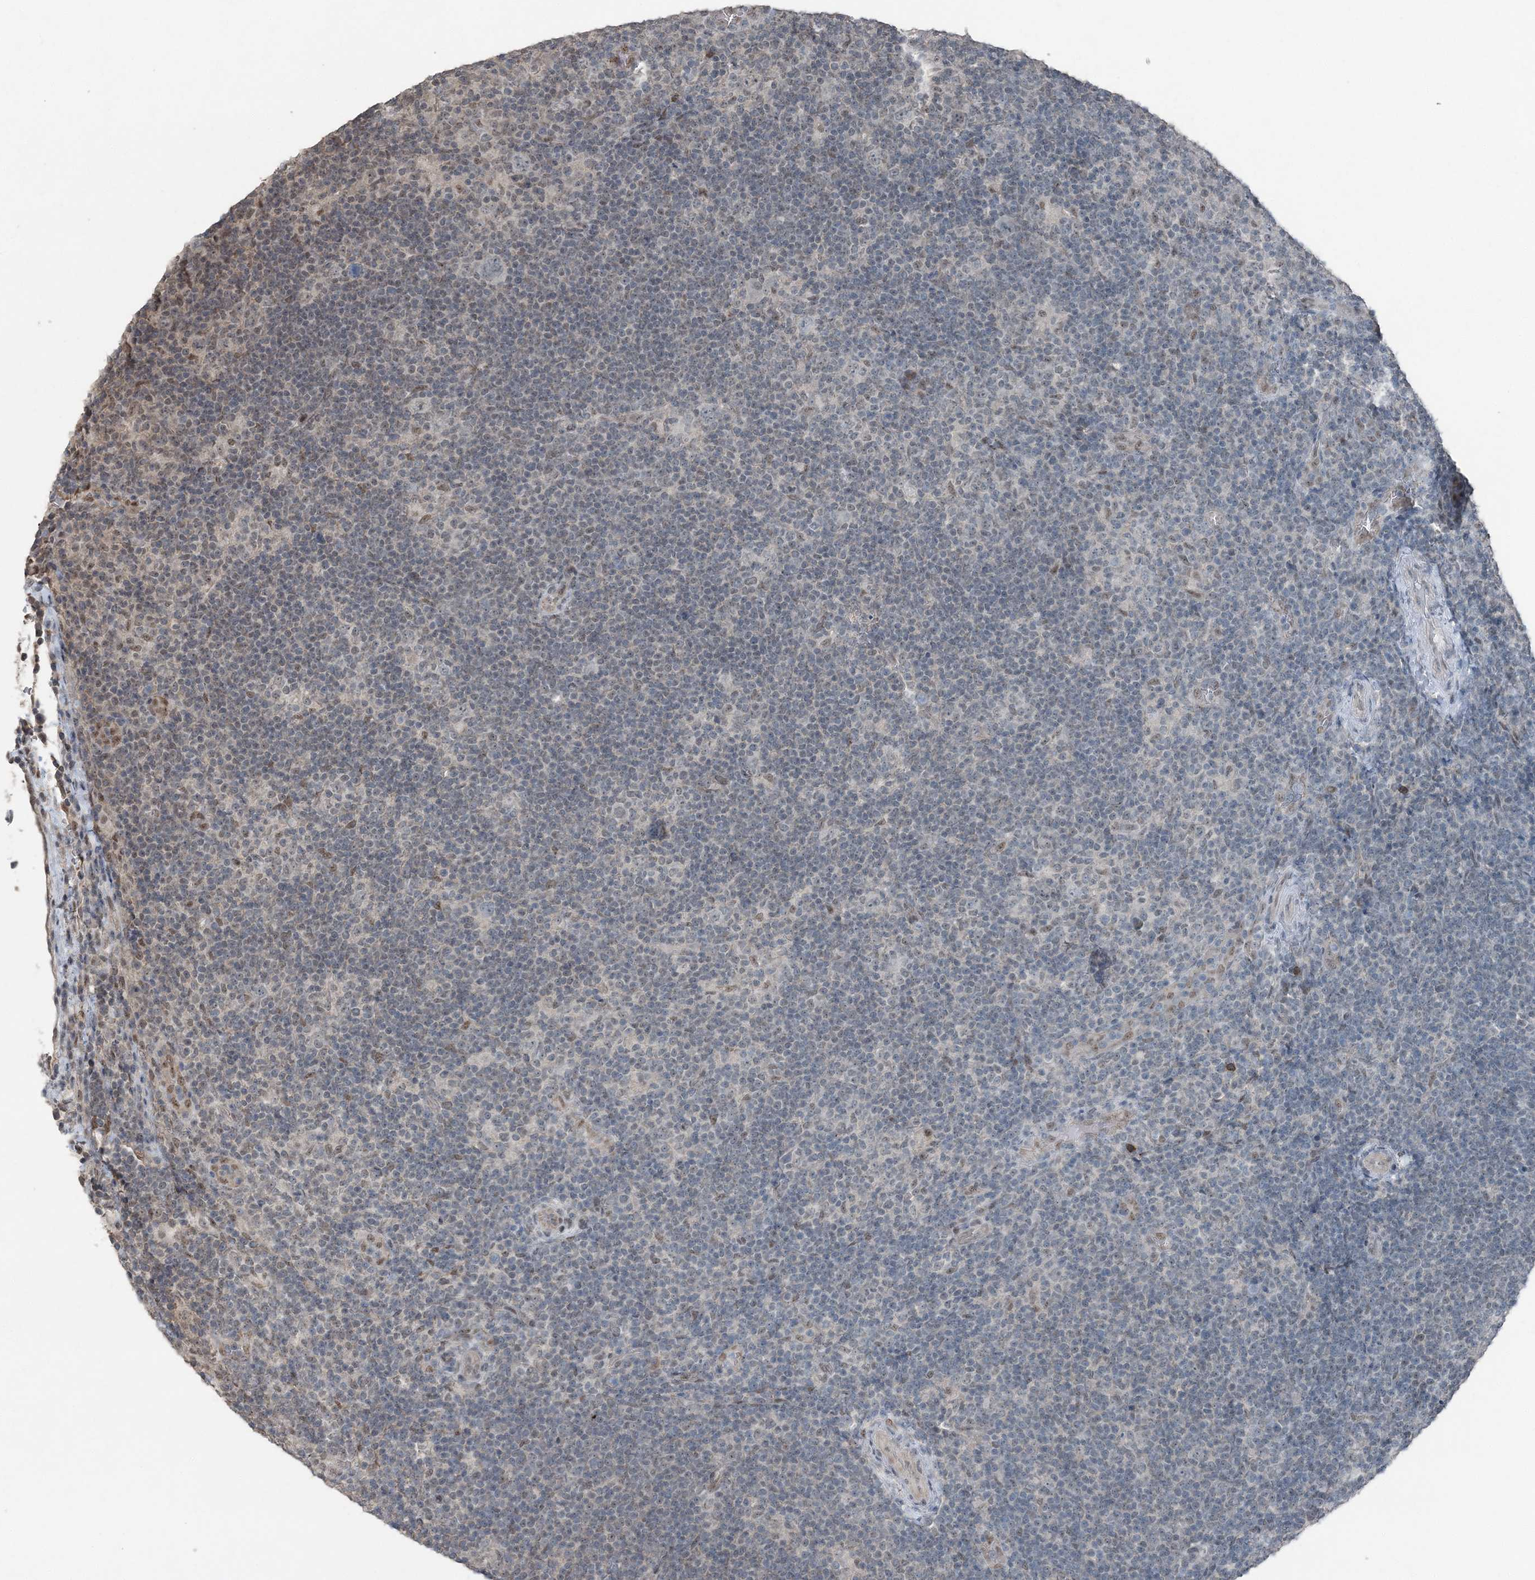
{"staining": {"intensity": "negative", "quantity": "none", "location": "none"}, "tissue": "lymphoma", "cell_type": "Tumor cells", "image_type": "cancer", "snomed": [{"axis": "morphology", "description": "Hodgkin's disease, NOS"}, {"axis": "topography", "description": "Lymph node"}], "caption": "The photomicrograph shows no significant staining in tumor cells of lymphoma.", "gene": "VSIG2", "patient": {"sex": "female", "age": 57}}